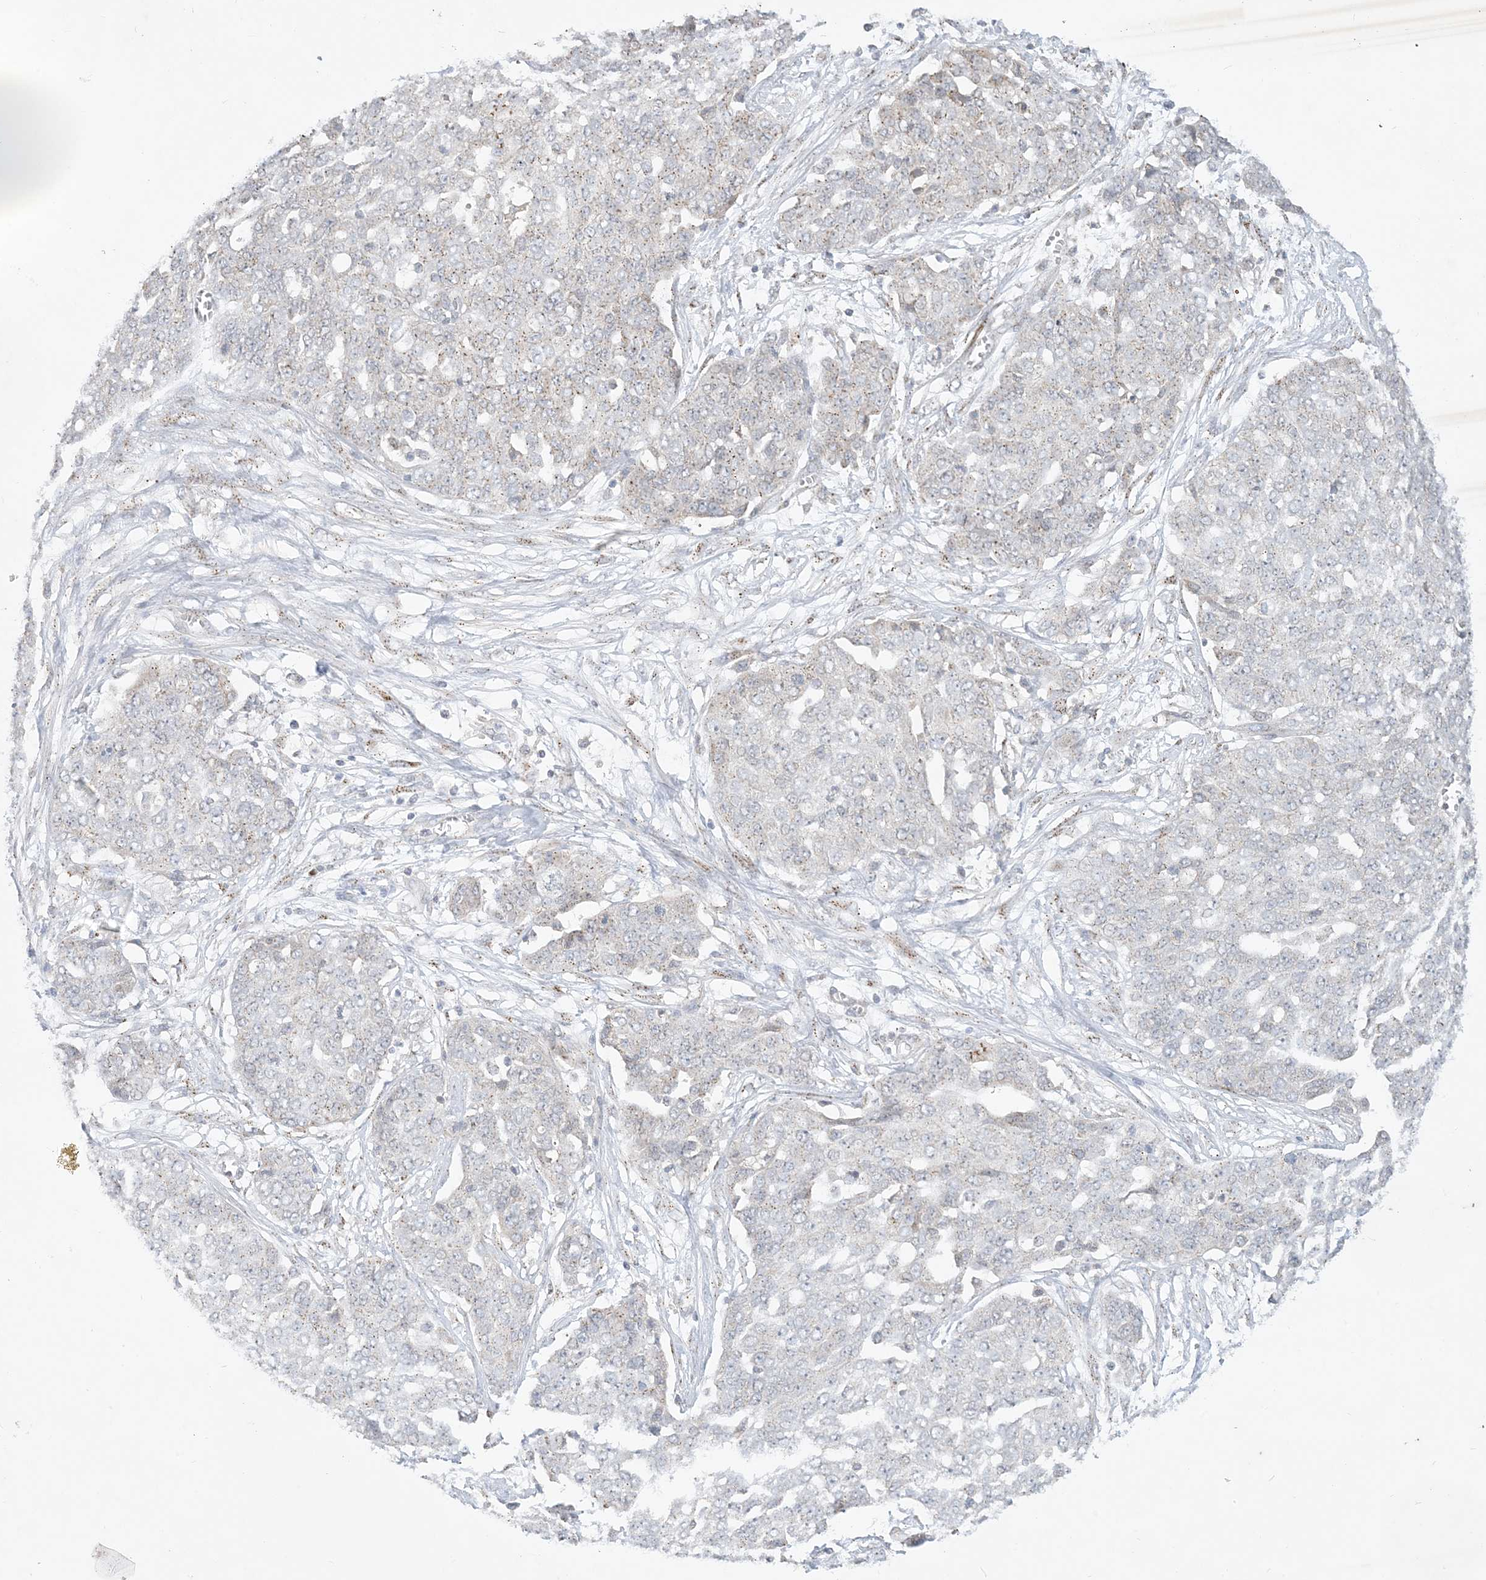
{"staining": {"intensity": "weak", "quantity": "25%-75%", "location": "cytoplasmic/membranous"}, "tissue": "ovarian cancer", "cell_type": "Tumor cells", "image_type": "cancer", "snomed": [{"axis": "morphology", "description": "Cystadenocarcinoma, serous, NOS"}, {"axis": "topography", "description": "Soft tissue"}, {"axis": "topography", "description": "Ovary"}], "caption": "Protein analysis of ovarian cancer tissue shows weak cytoplasmic/membranous staining in about 25%-75% of tumor cells.", "gene": "CCDC14", "patient": {"sex": "female", "age": 57}}